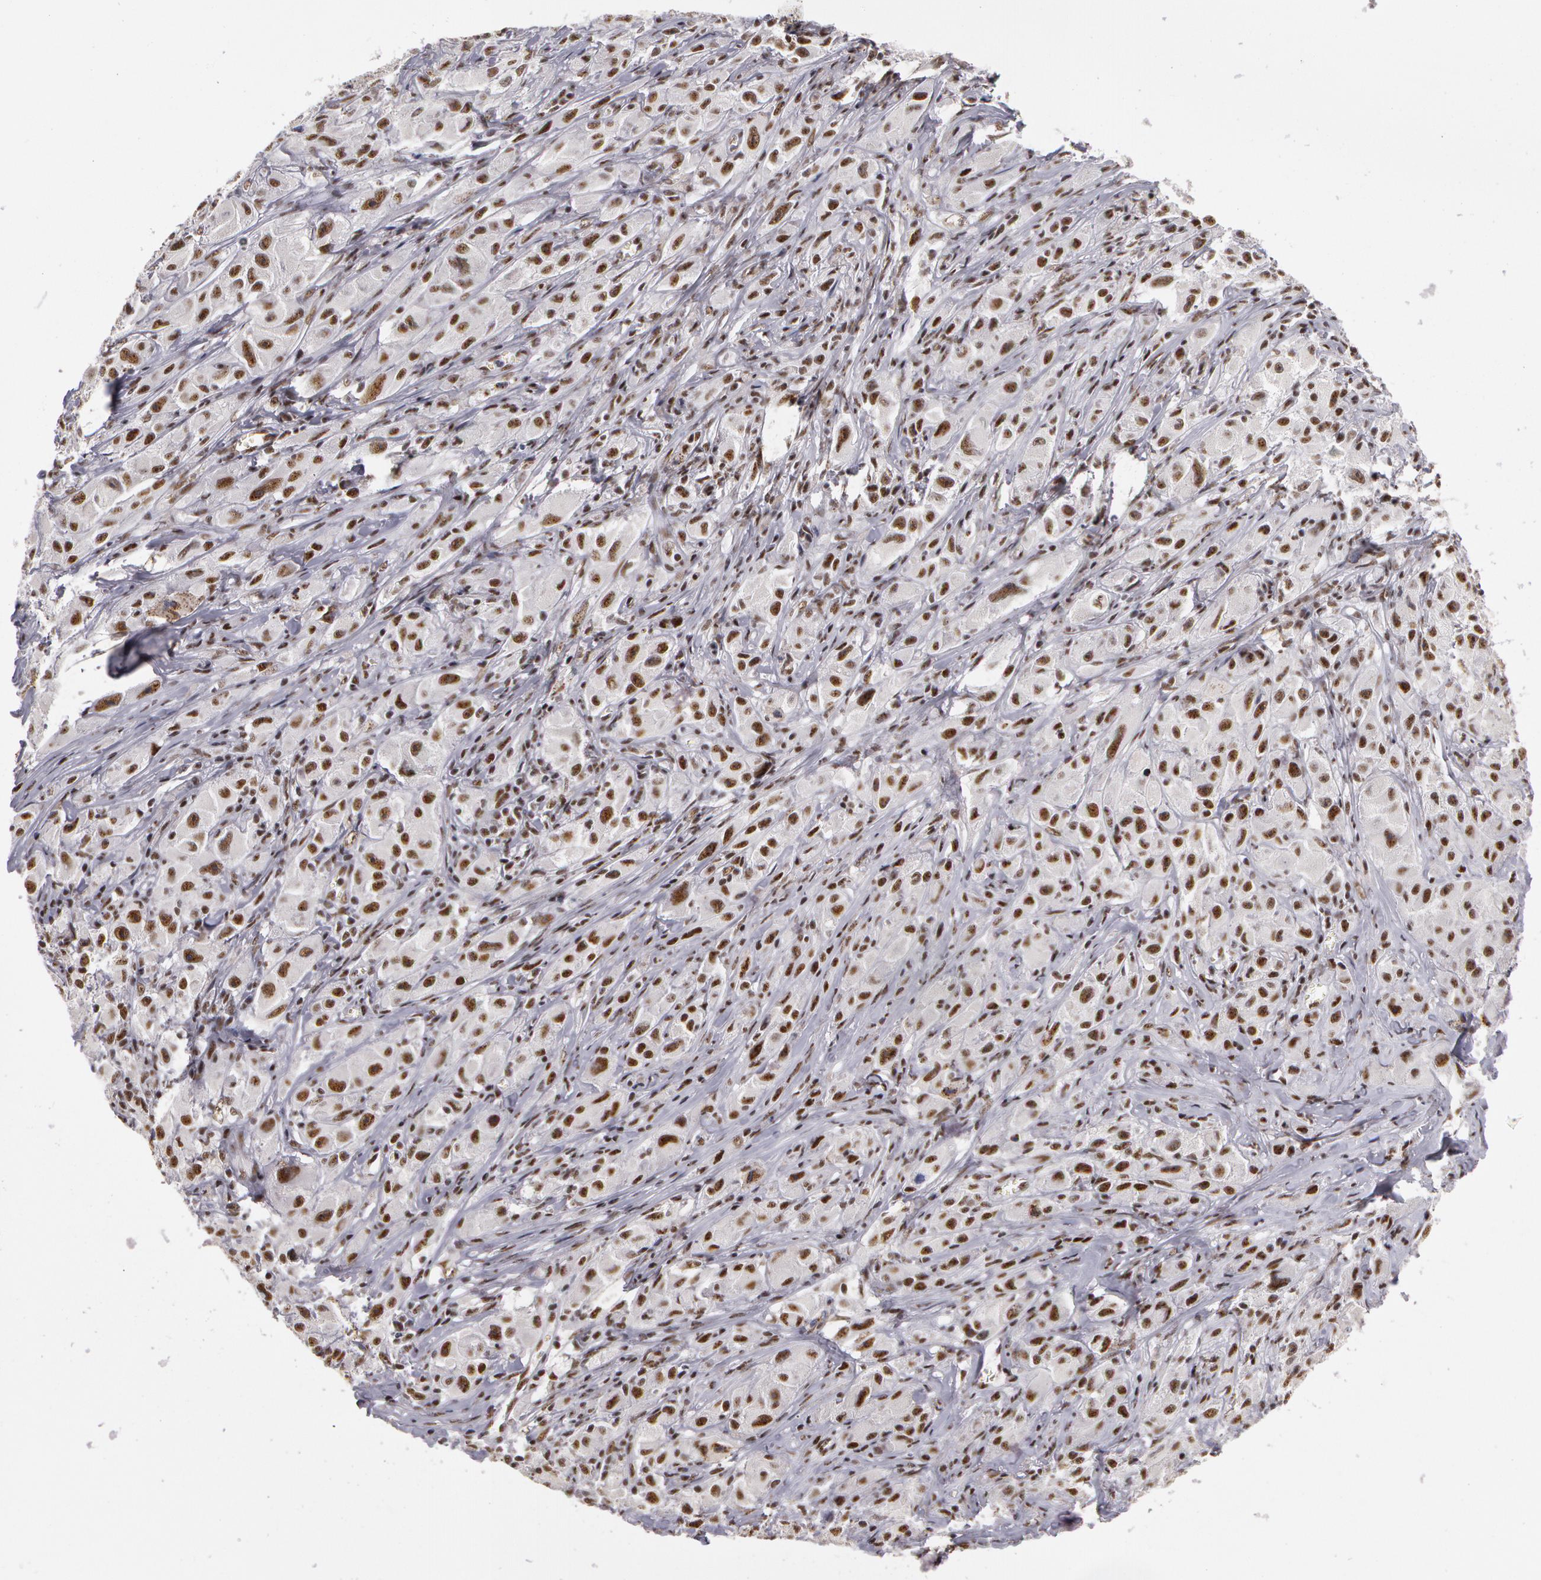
{"staining": {"intensity": "moderate", "quantity": ">75%", "location": "nuclear"}, "tissue": "melanoma", "cell_type": "Tumor cells", "image_type": "cancer", "snomed": [{"axis": "morphology", "description": "Malignant melanoma, NOS"}, {"axis": "topography", "description": "Skin"}], "caption": "A micrograph of human melanoma stained for a protein displays moderate nuclear brown staining in tumor cells. (DAB = brown stain, brightfield microscopy at high magnification).", "gene": "PNN", "patient": {"sex": "male", "age": 56}}